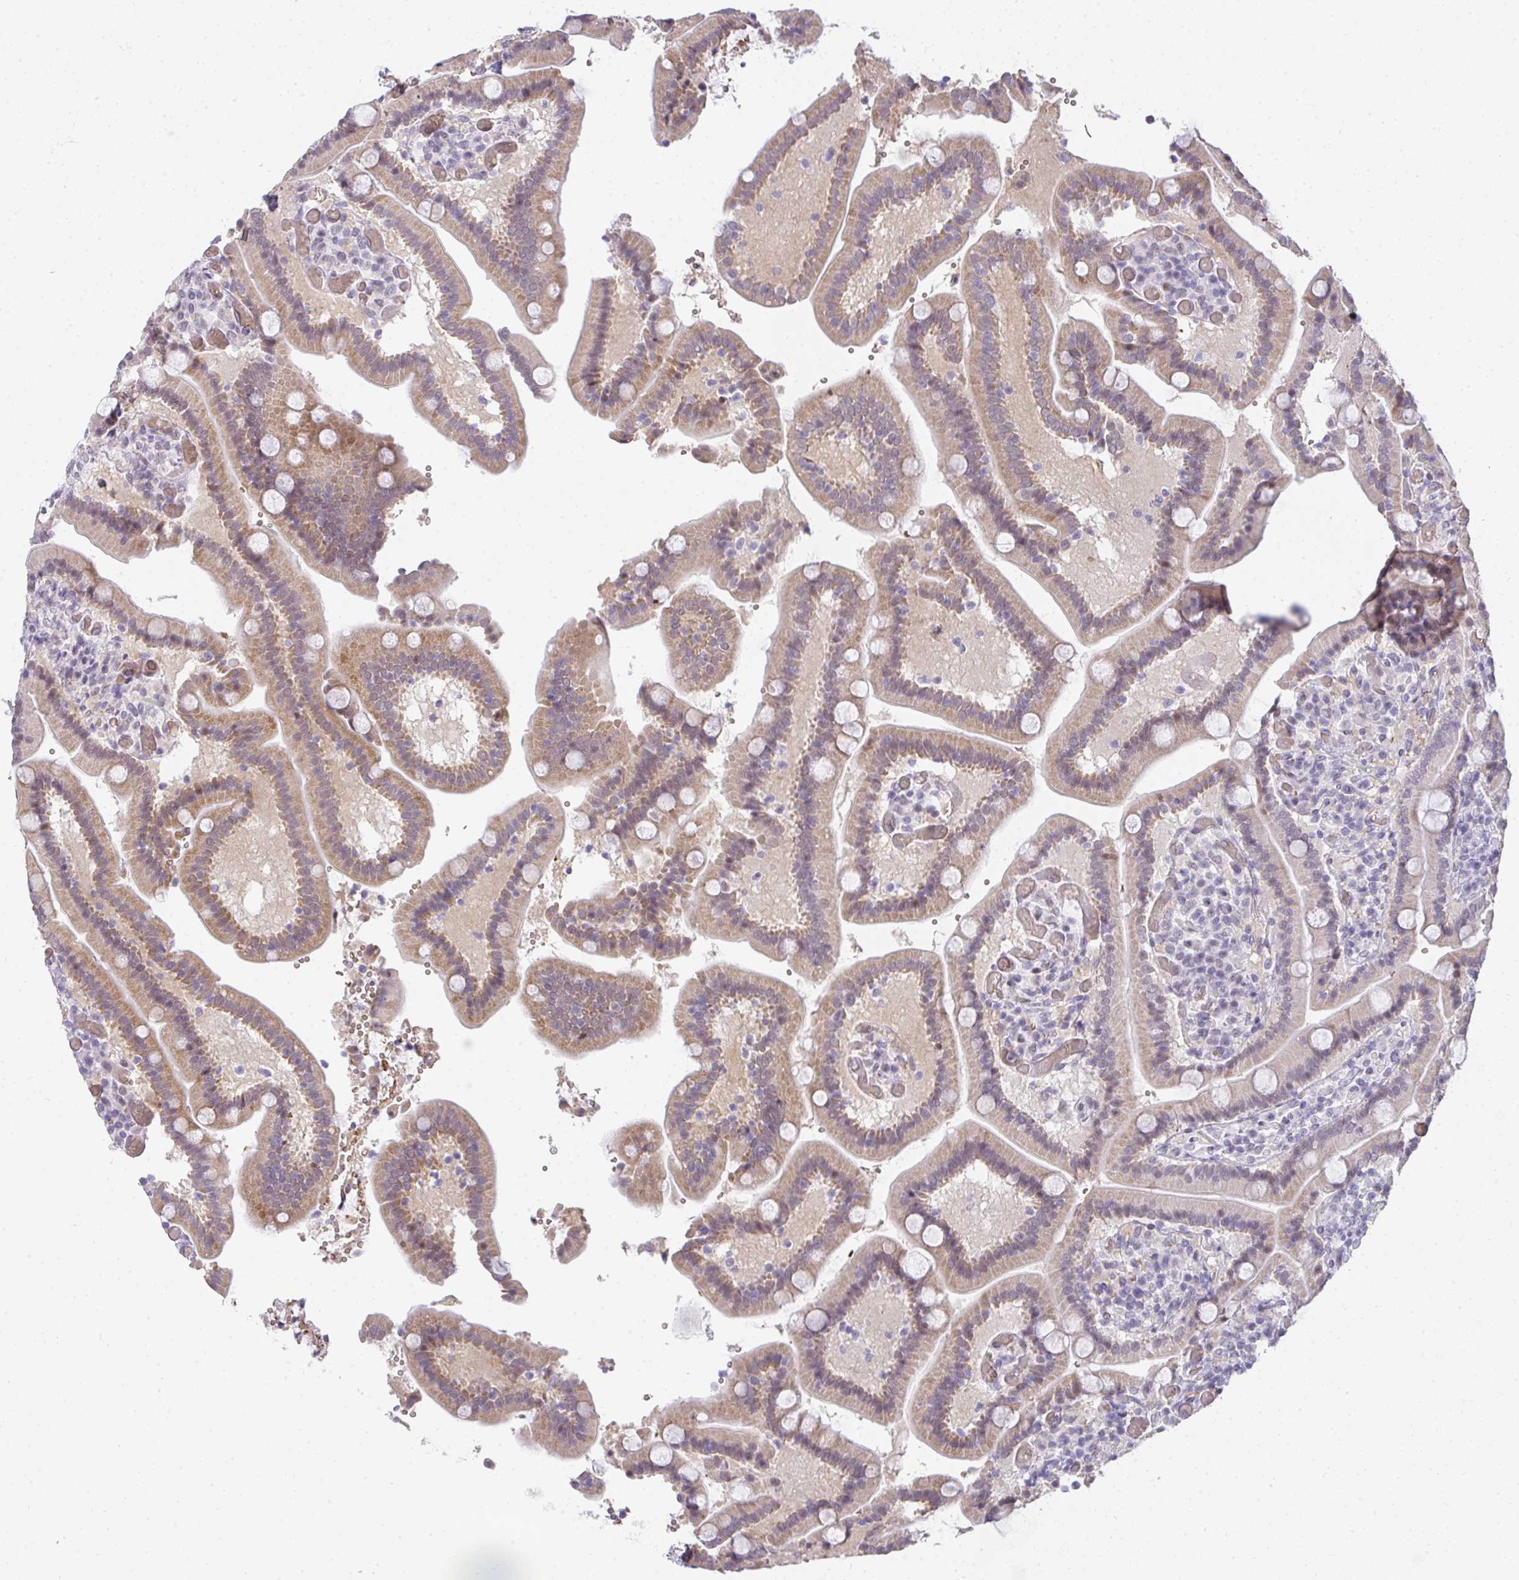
{"staining": {"intensity": "weak", "quantity": "25%-75%", "location": "cytoplasmic/membranous,nuclear"}, "tissue": "duodenum", "cell_type": "Glandular cells", "image_type": "normal", "snomed": [{"axis": "morphology", "description": "Normal tissue, NOS"}, {"axis": "topography", "description": "Duodenum"}], "caption": "Protein positivity by IHC demonstrates weak cytoplasmic/membranous,nuclear expression in about 25%-75% of glandular cells in benign duodenum.", "gene": "TNMD", "patient": {"sex": "female", "age": 62}}